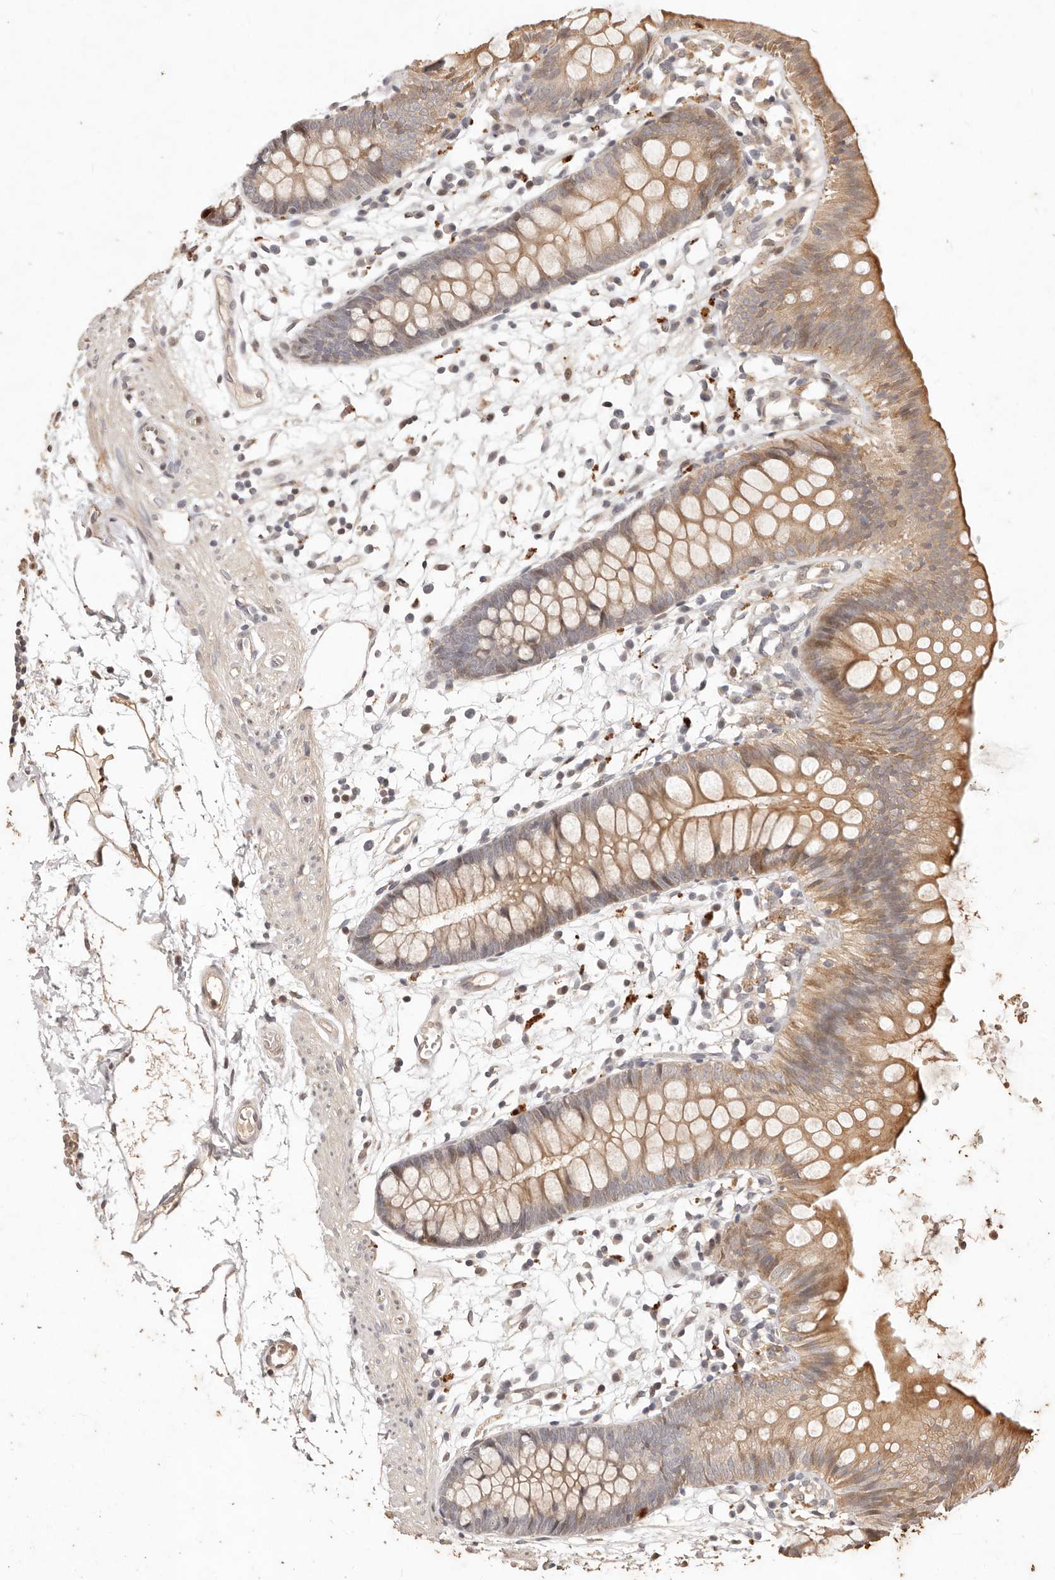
{"staining": {"intensity": "moderate", "quantity": ">75%", "location": "cytoplasmic/membranous"}, "tissue": "colon", "cell_type": "Endothelial cells", "image_type": "normal", "snomed": [{"axis": "morphology", "description": "Normal tissue, NOS"}, {"axis": "topography", "description": "Colon"}], "caption": "This image shows immunohistochemistry (IHC) staining of normal human colon, with medium moderate cytoplasmic/membranous positivity in approximately >75% of endothelial cells.", "gene": "KIF9", "patient": {"sex": "male", "age": 56}}